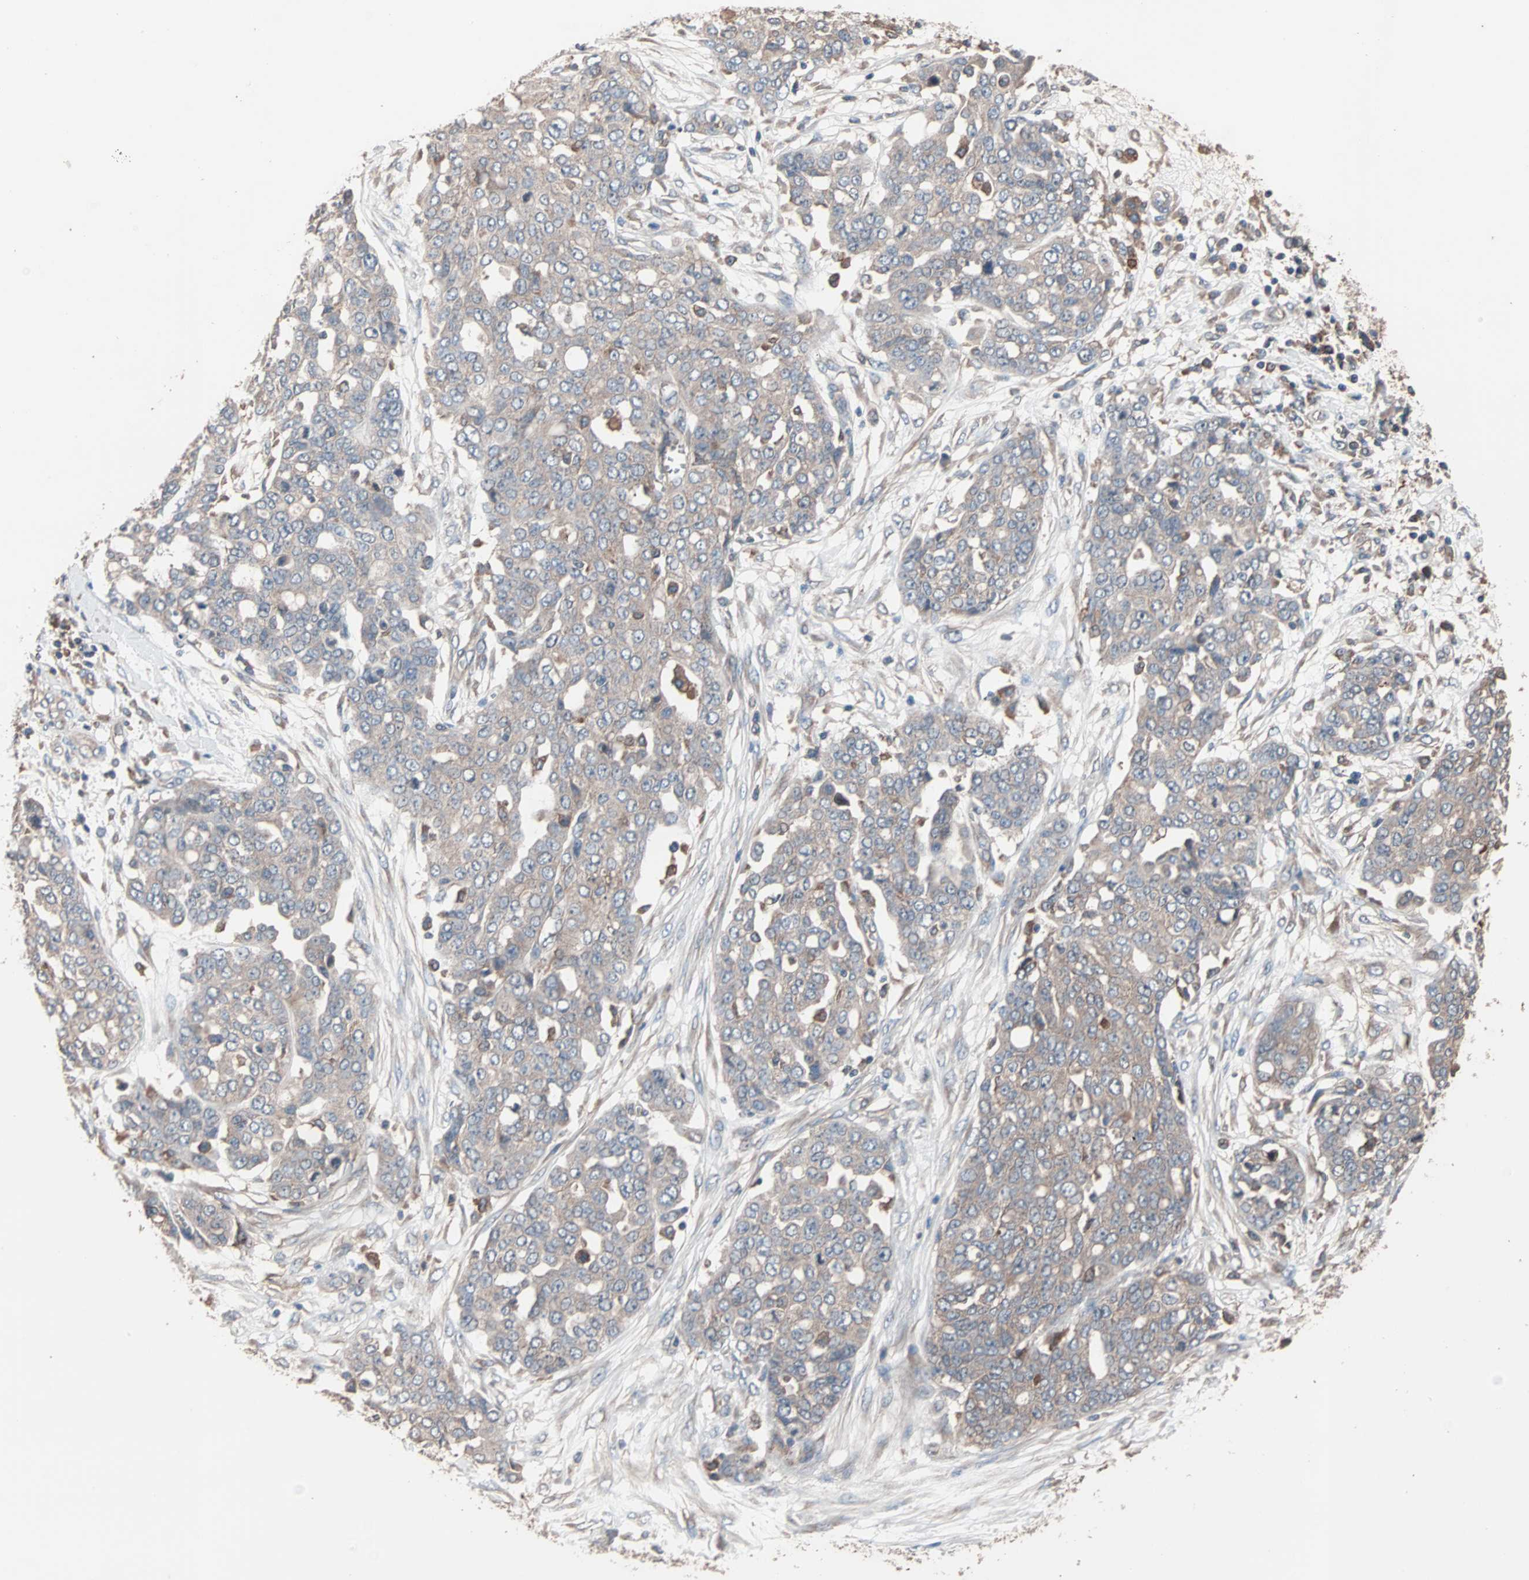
{"staining": {"intensity": "weak", "quantity": "25%-75%", "location": "cytoplasmic/membranous"}, "tissue": "ovarian cancer", "cell_type": "Tumor cells", "image_type": "cancer", "snomed": [{"axis": "morphology", "description": "Cystadenocarcinoma, serous, NOS"}, {"axis": "topography", "description": "Soft tissue"}, {"axis": "topography", "description": "Ovary"}], "caption": "DAB immunohistochemical staining of serous cystadenocarcinoma (ovarian) displays weak cytoplasmic/membranous protein expression in approximately 25%-75% of tumor cells.", "gene": "ATG7", "patient": {"sex": "female", "age": 57}}